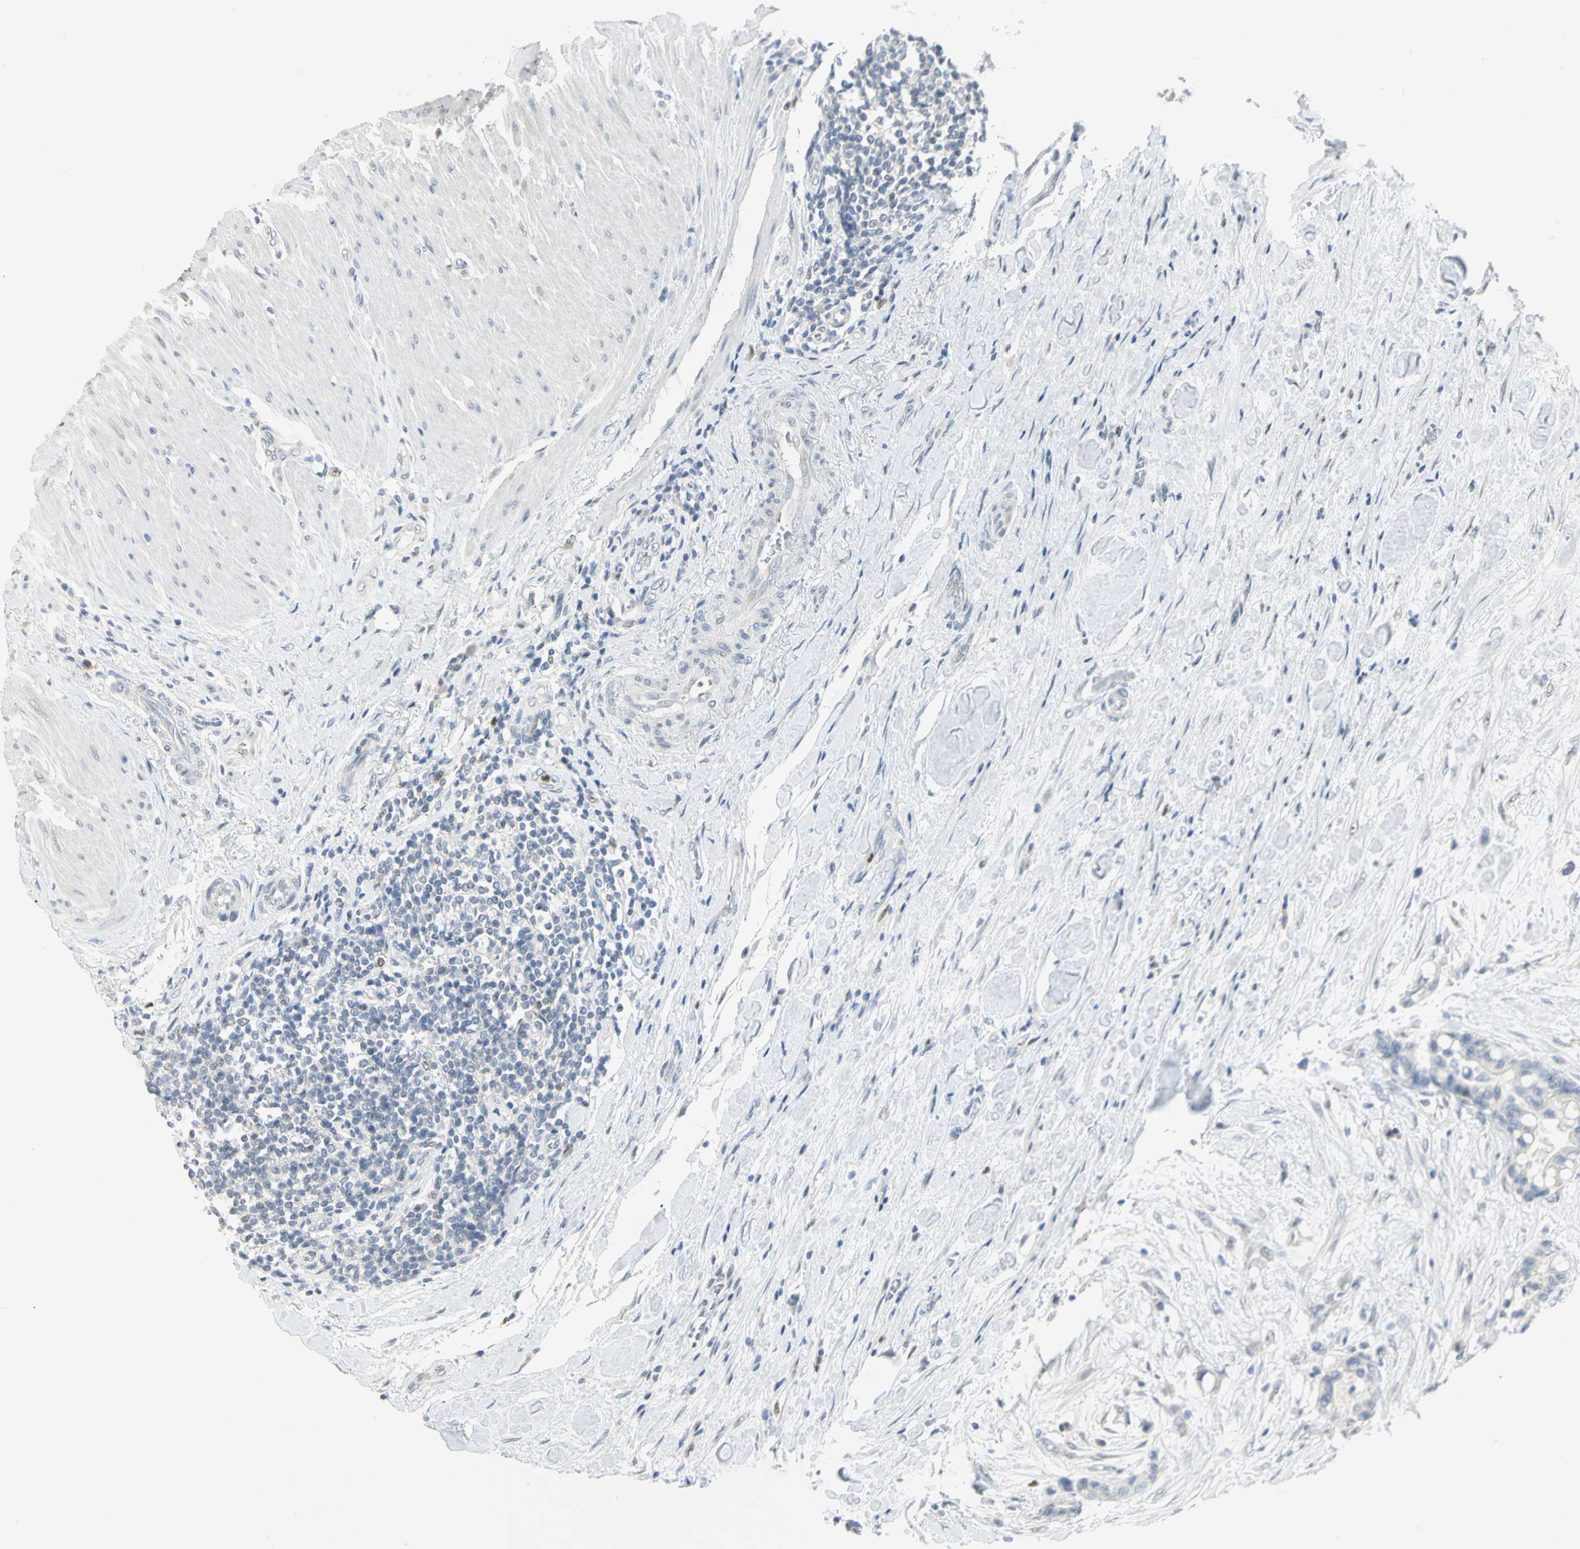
{"staining": {"intensity": "negative", "quantity": "none", "location": "none"}, "tissue": "colorectal cancer", "cell_type": "Tumor cells", "image_type": "cancer", "snomed": [{"axis": "morphology", "description": "Adenocarcinoma, NOS"}, {"axis": "topography", "description": "Colon"}], "caption": "An IHC image of adenocarcinoma (colorectal) is shown. There is no staining in tumor cells of adenocarcinoma (colorectal). (DAB immunohistochemistry (IHC), high magnification).", "gene": "BCL6", "patient": {"sex": "male", "age": 82}}